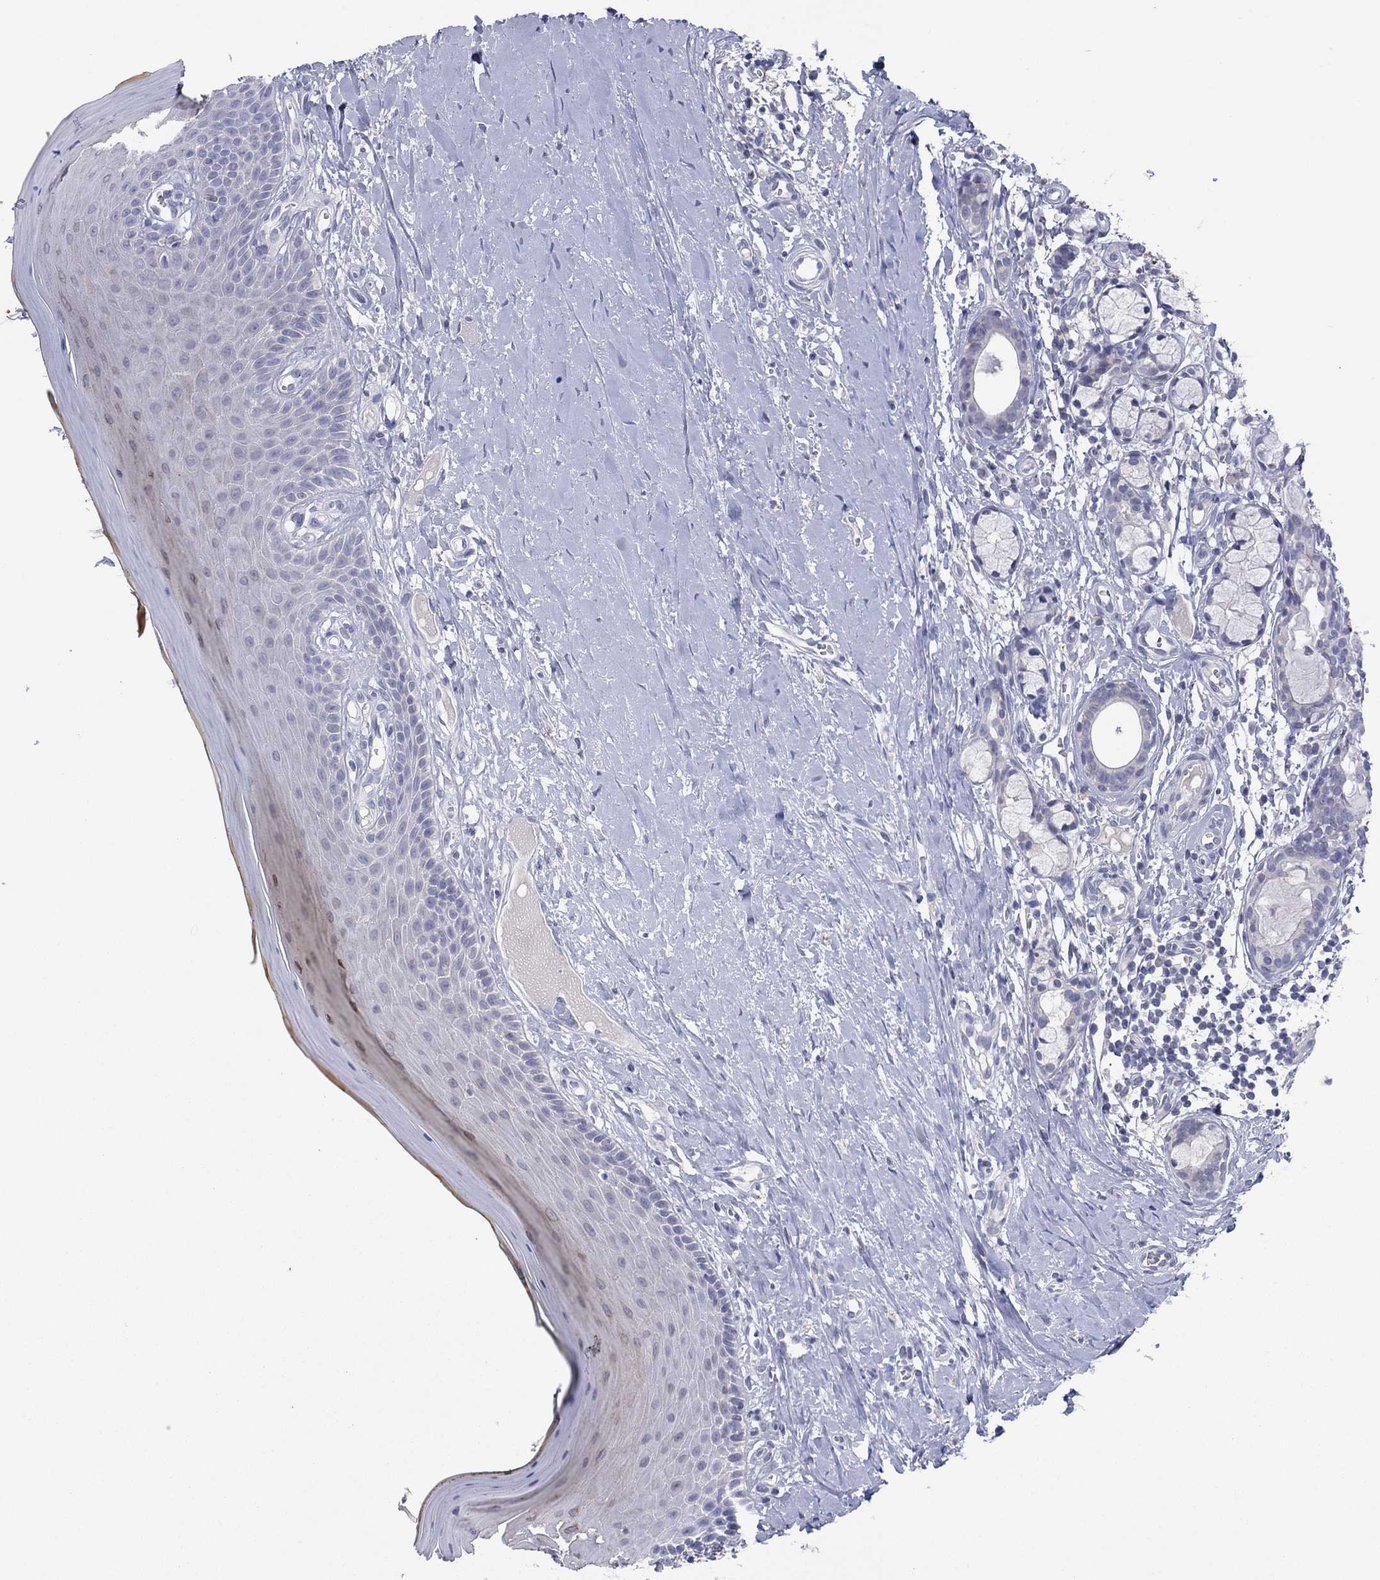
{"staining": {"intensity": "weak", "quantity": "<25%", "location": "cytoplasmic/membranous"}, "tissue": "oral mucosa", "cell_type": "Squamous epithelial cells", "image_type": "normal", "snomed": [{"axis": "morphology", "description": "Normal tissue, NOS"}, {"axis": "topography", "description": "Oral tissue"}], "caption": "There is no significant staining in squamous epithelial cells of oral mucosa. (DAB (3,3'-diaminobenzidine) immunohistochemistry visualized using brightfield microscopy, high magnification).", "gene": "CYP2B6", "patient": {"sex": "female", "age": 43}}